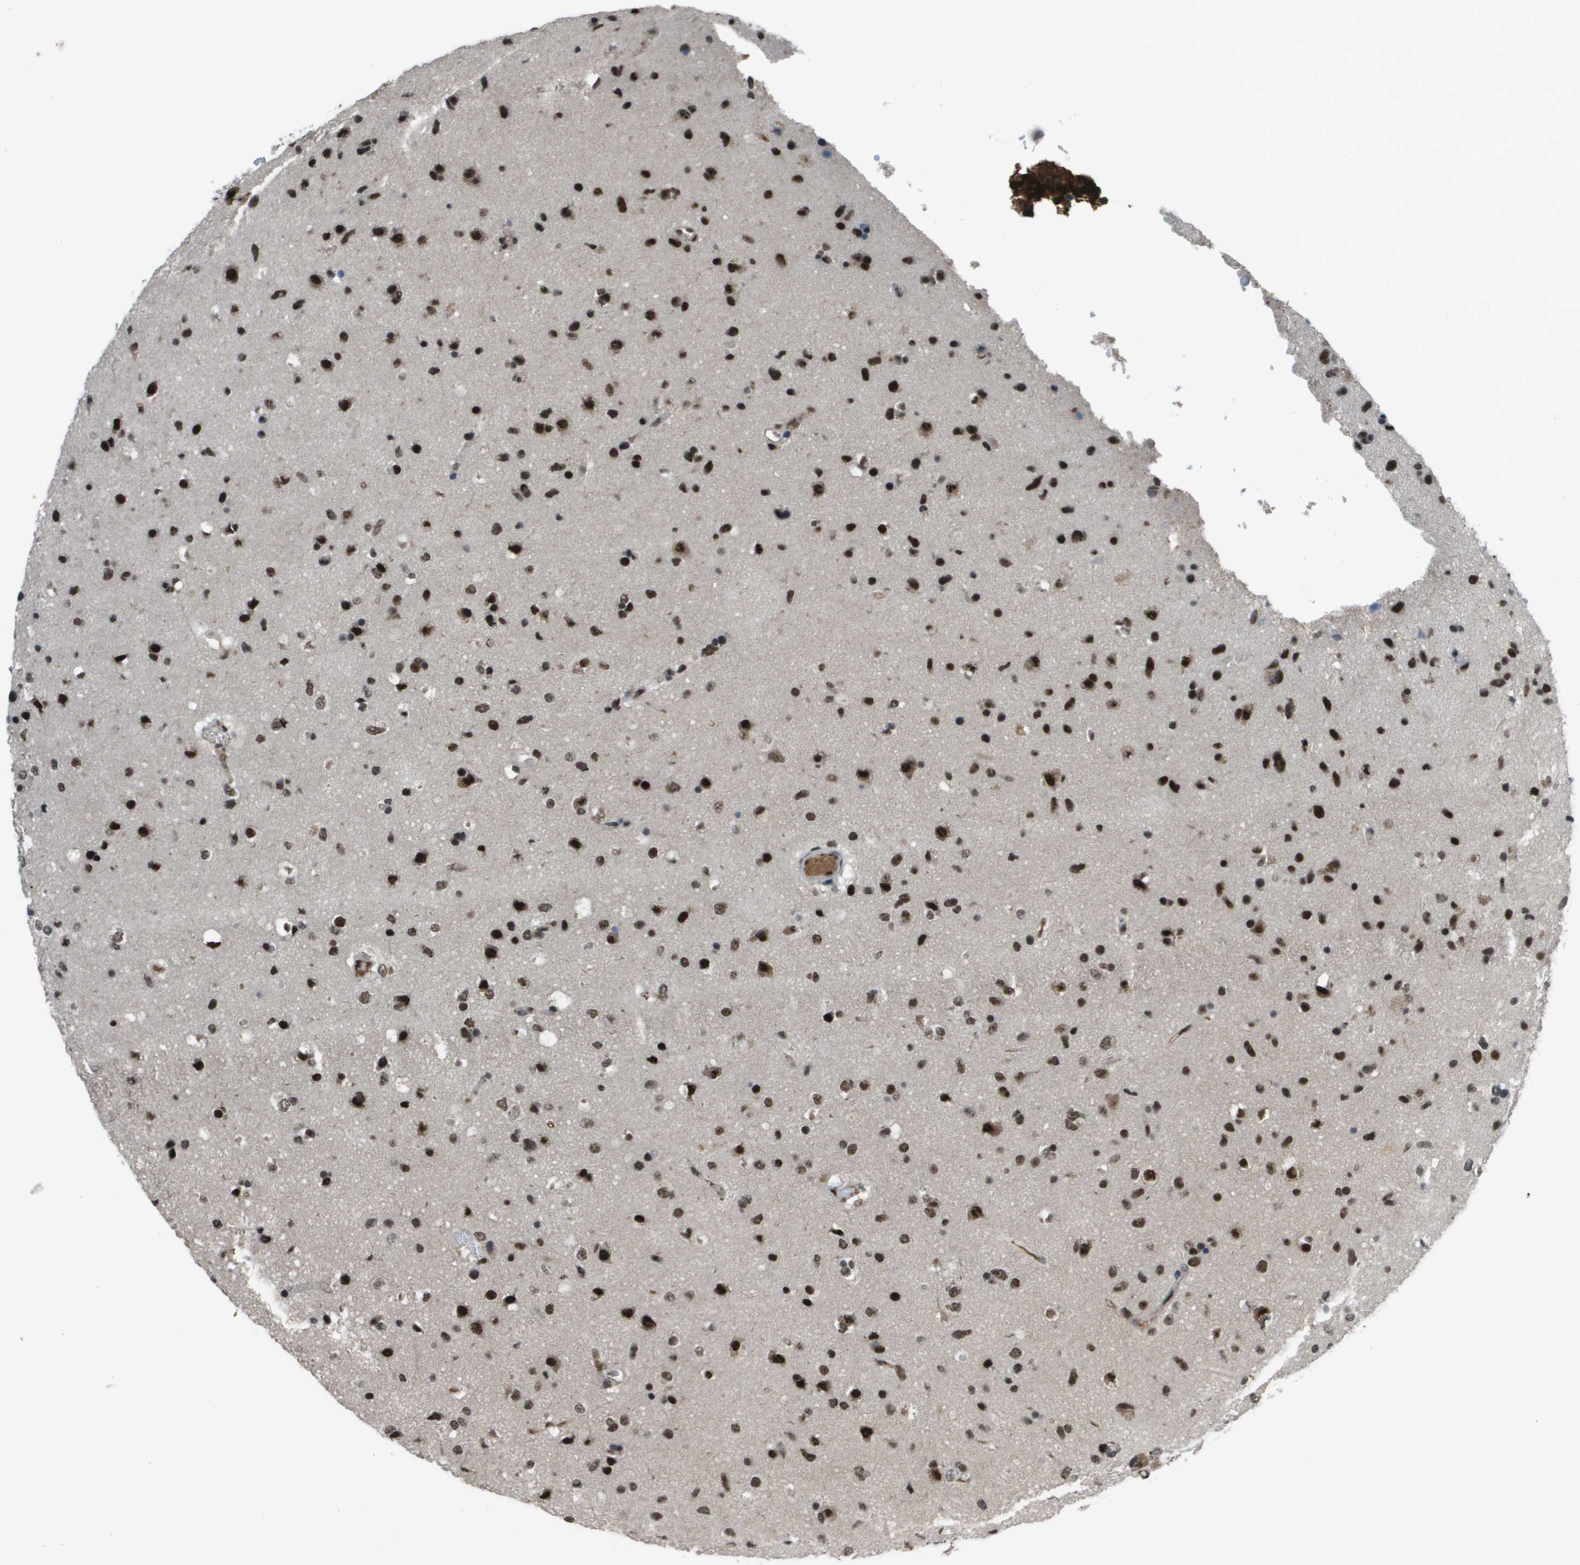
{"staining": {"intensity": "strong", "quantity": ">75%", "location": "nuclear"}, "tissue": "glioma", "cell_type": "Tumor cells", "image_type": "cancer", "snomed": [{"axis": "morphology", "description": "Glioma, malignant, Low grade"}, {"axis": "topography", "description": "Brain"}], "caption": "An IHC photomicrograph of neoplastic tissue is shown. Protein staining in brown labels strong nuclear positivity in malignant glioma (low-grade) within tumor cells.", "gene": "THRAP3", "patient": {"sex": "male", "age": 77}}